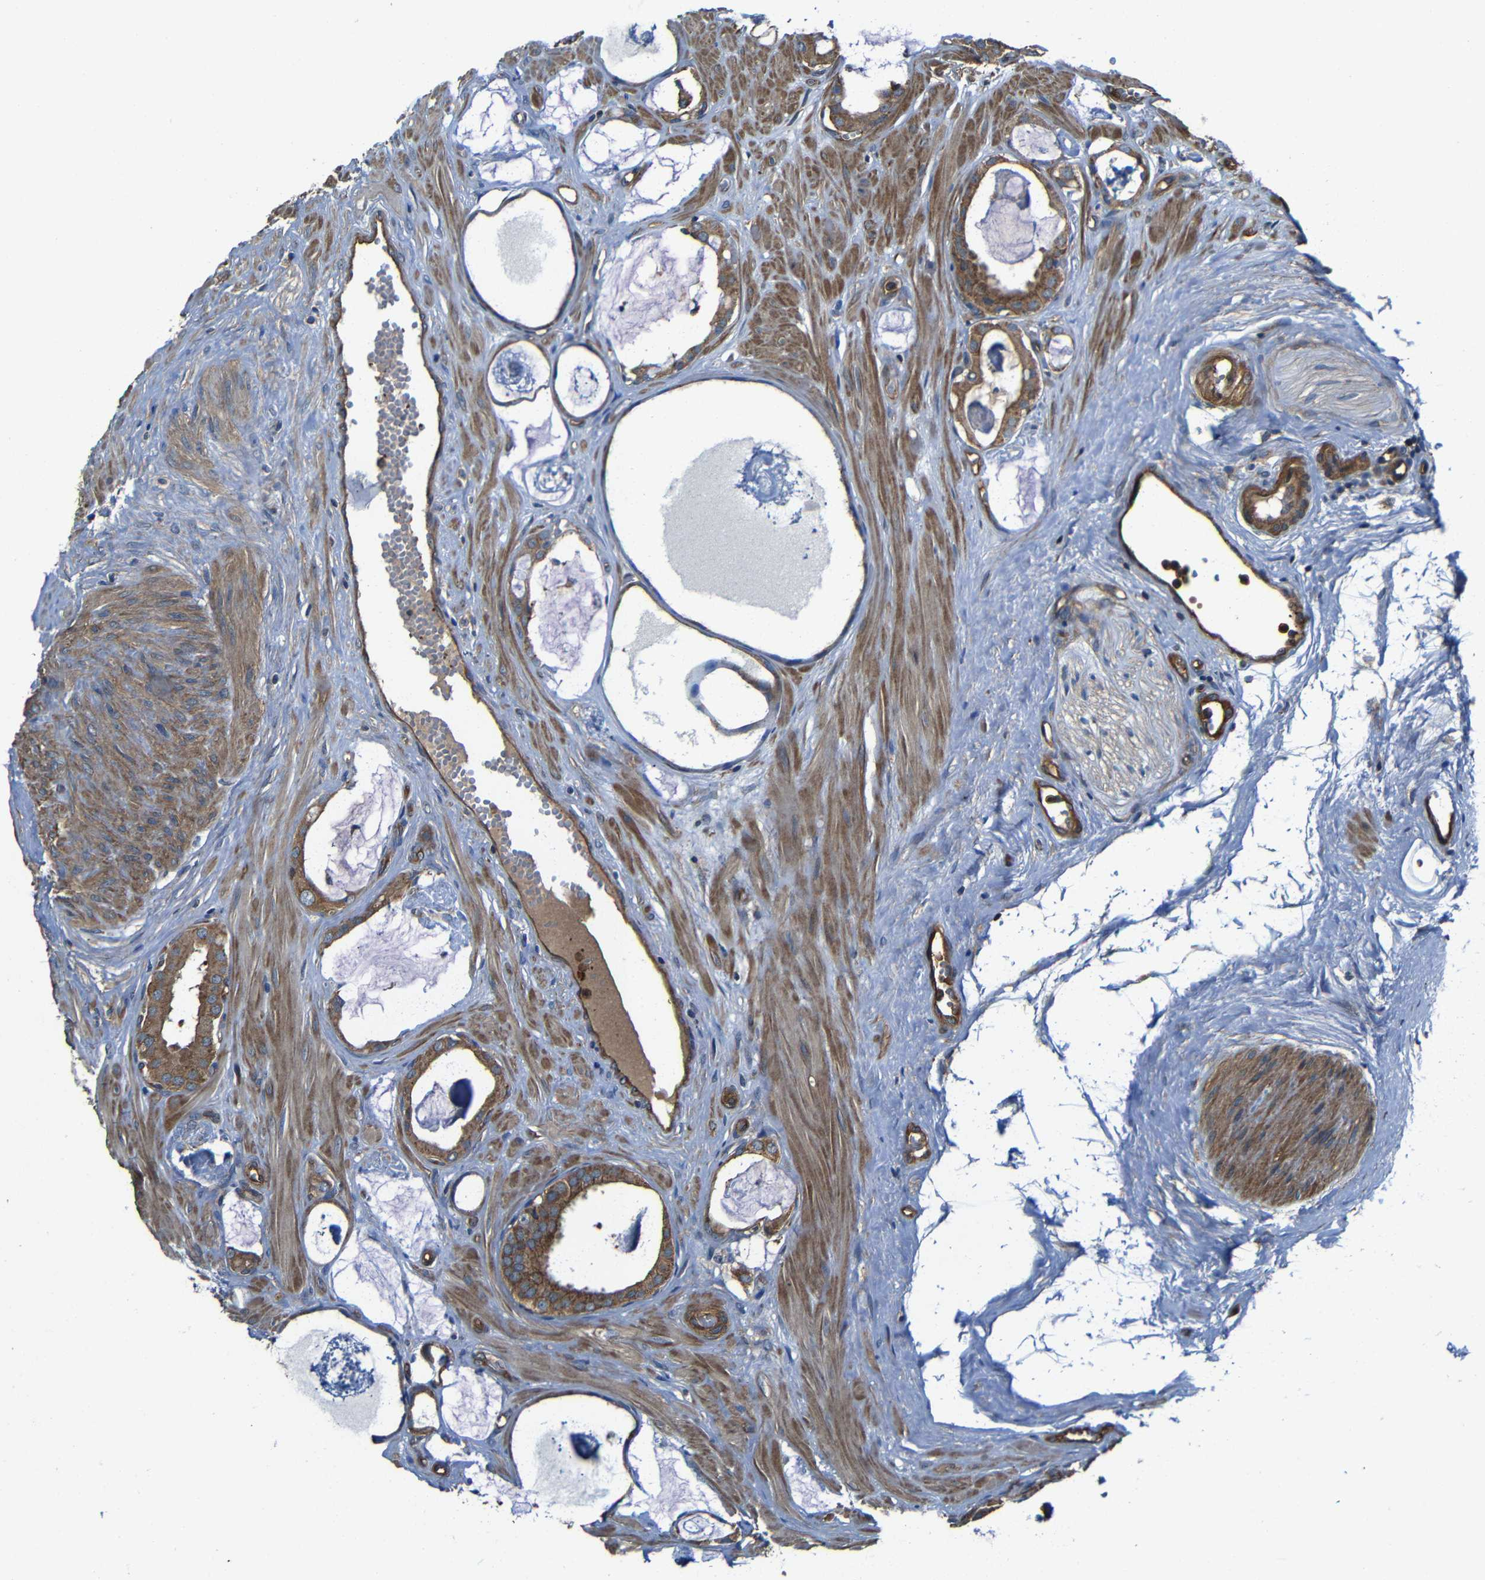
{"staining": {"intensity": "moderate", "quantity": ">75%", "location": "cytoplasmic/membranous"}, "tissue": "prostate cancer", "cell_type": "Tumor cells", "image_type": "cancer", "snomed": [{"axis": "morphology", "description": "Adenocarcinoma, Low grade"}, {"axis": "topography", "description": "Prostate"}], "caption": "Immunohistochemical staining of prostate adenocarcinoma (low-grade) displays medium levels of moderate cytoplasmic/membranous protein staining in approximately >75% of tumor cells.", "gene": "PTCH1", "patient": {"sex": "male", "age": 53}}